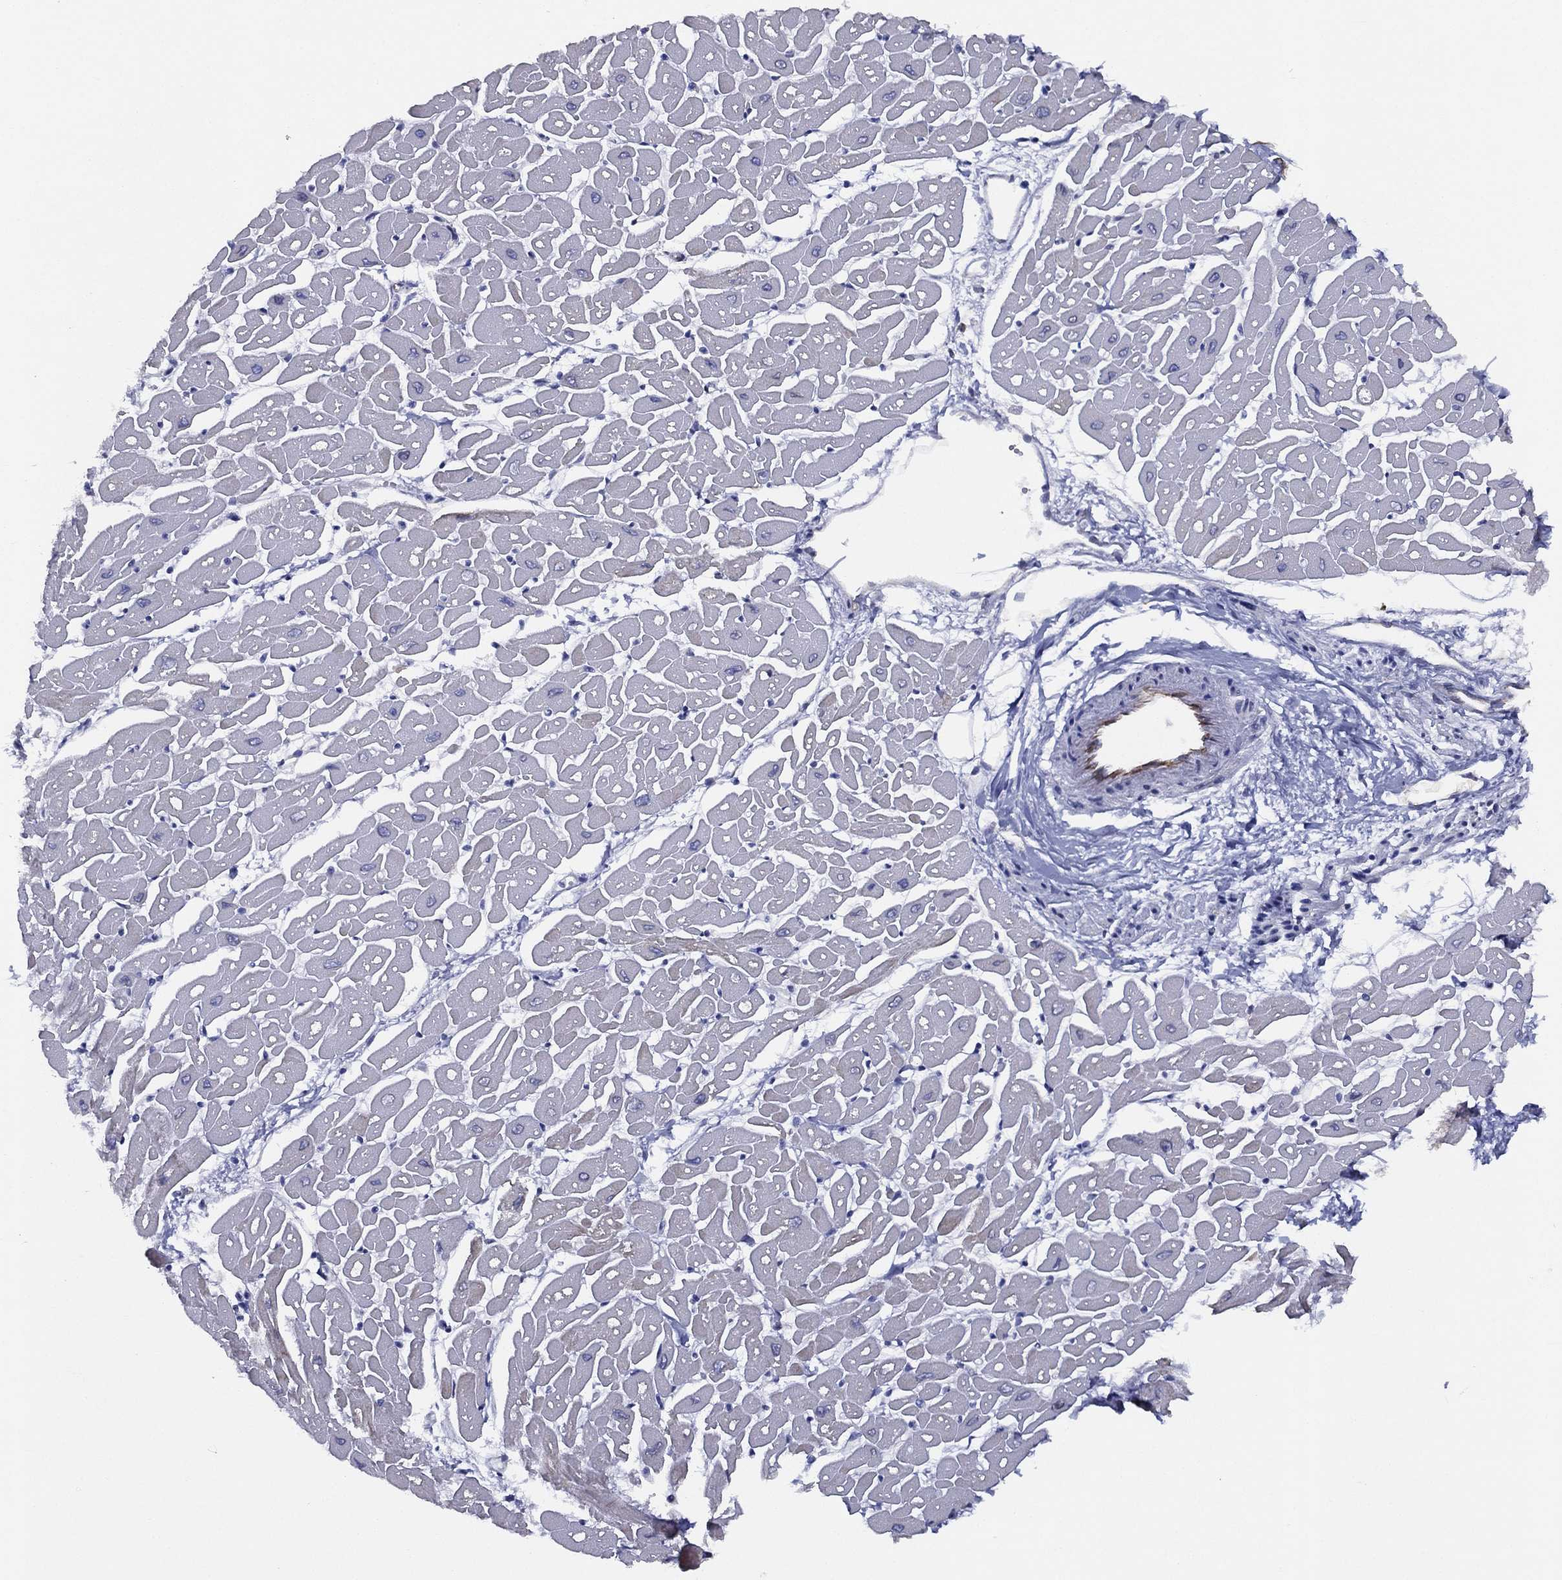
{"staining": {"intensity": "moderate", "quantity": "<25%", "location": "cytoplasmic/membranous"}, "tissue": "heart muscle", "cell_type": "Cardiomyocytes", "image_type": "normal", "snomed": [{"axis": "morphology", "description": "Normal tissue, NOS"}, {"axis": "topography", "description": "Heart"}], "caption": "This photomicrograph displays immunohistochemistry staining of unremarkable heart muscle, with low moderate cytoplasmic/membranous positivity in approximately <25% of cardiomyocytes.", "gene": "MAS1", "patient": {"sex": "male", "age": 57}}